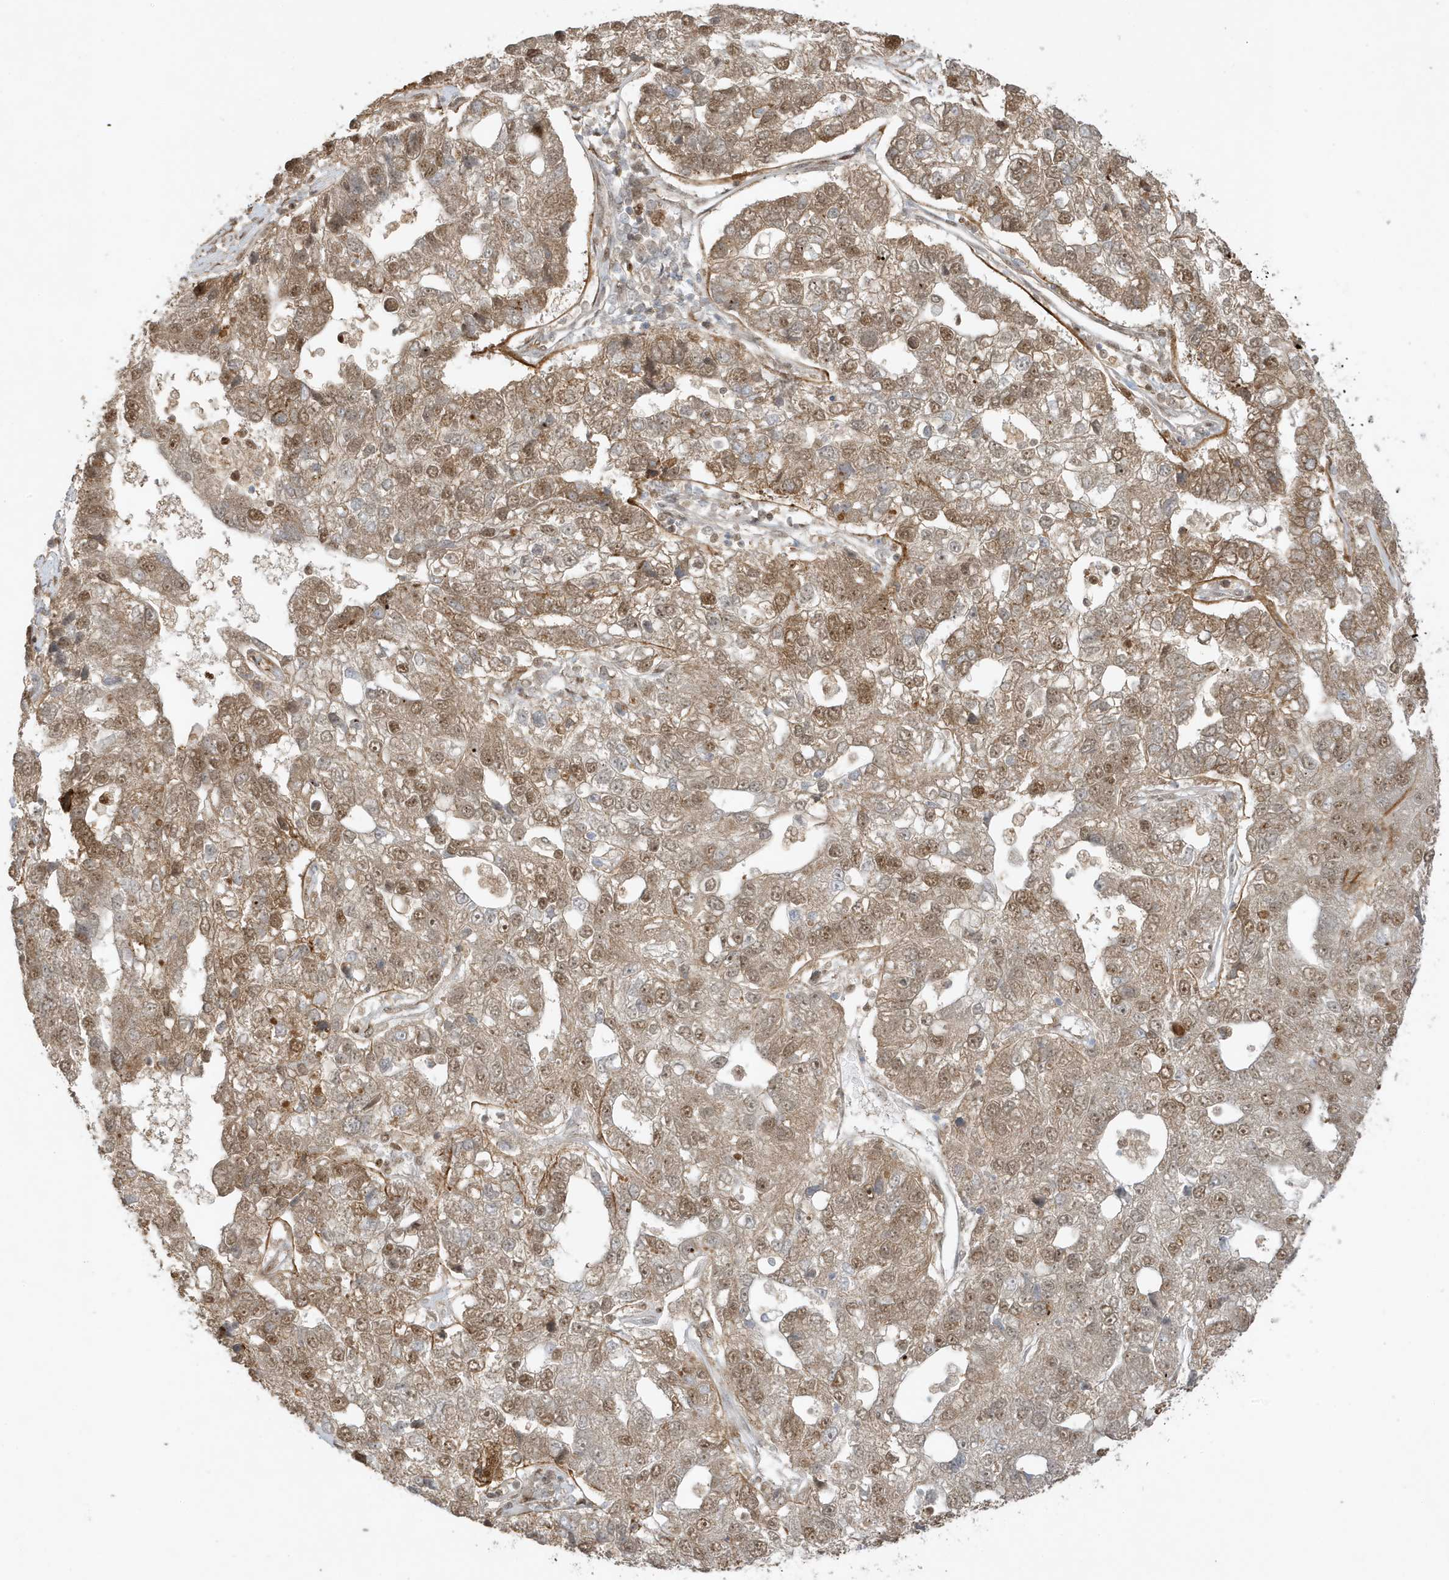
{"staining": {"intensity": "moderate", "quantity": ">75%", "location": "cytoplasmic/membranous,nuclear"}, "tissue": "pancreatic cancer", "cell_type": "Tumor cells", "image_type": "cancer", "snomed": [{"axis": "morphology", "description": "Adenocarcinoma, NOS"}, {"axis": "topography", "description": "Pancreas"}], "caption": "Immunohistochemical staining of human pancreatic cancer exhibits medium levels of moderate cytoplasmic/membranous and nuclear protein expression in about >75% of tumor cells. The protein of interest is stained brown, and the nuclei are stained in blue (DAB IHC with brightfield microscopy, high magnification).", "gene": "ZBTB41", "patient": {"sex": "female", "age": 61}}